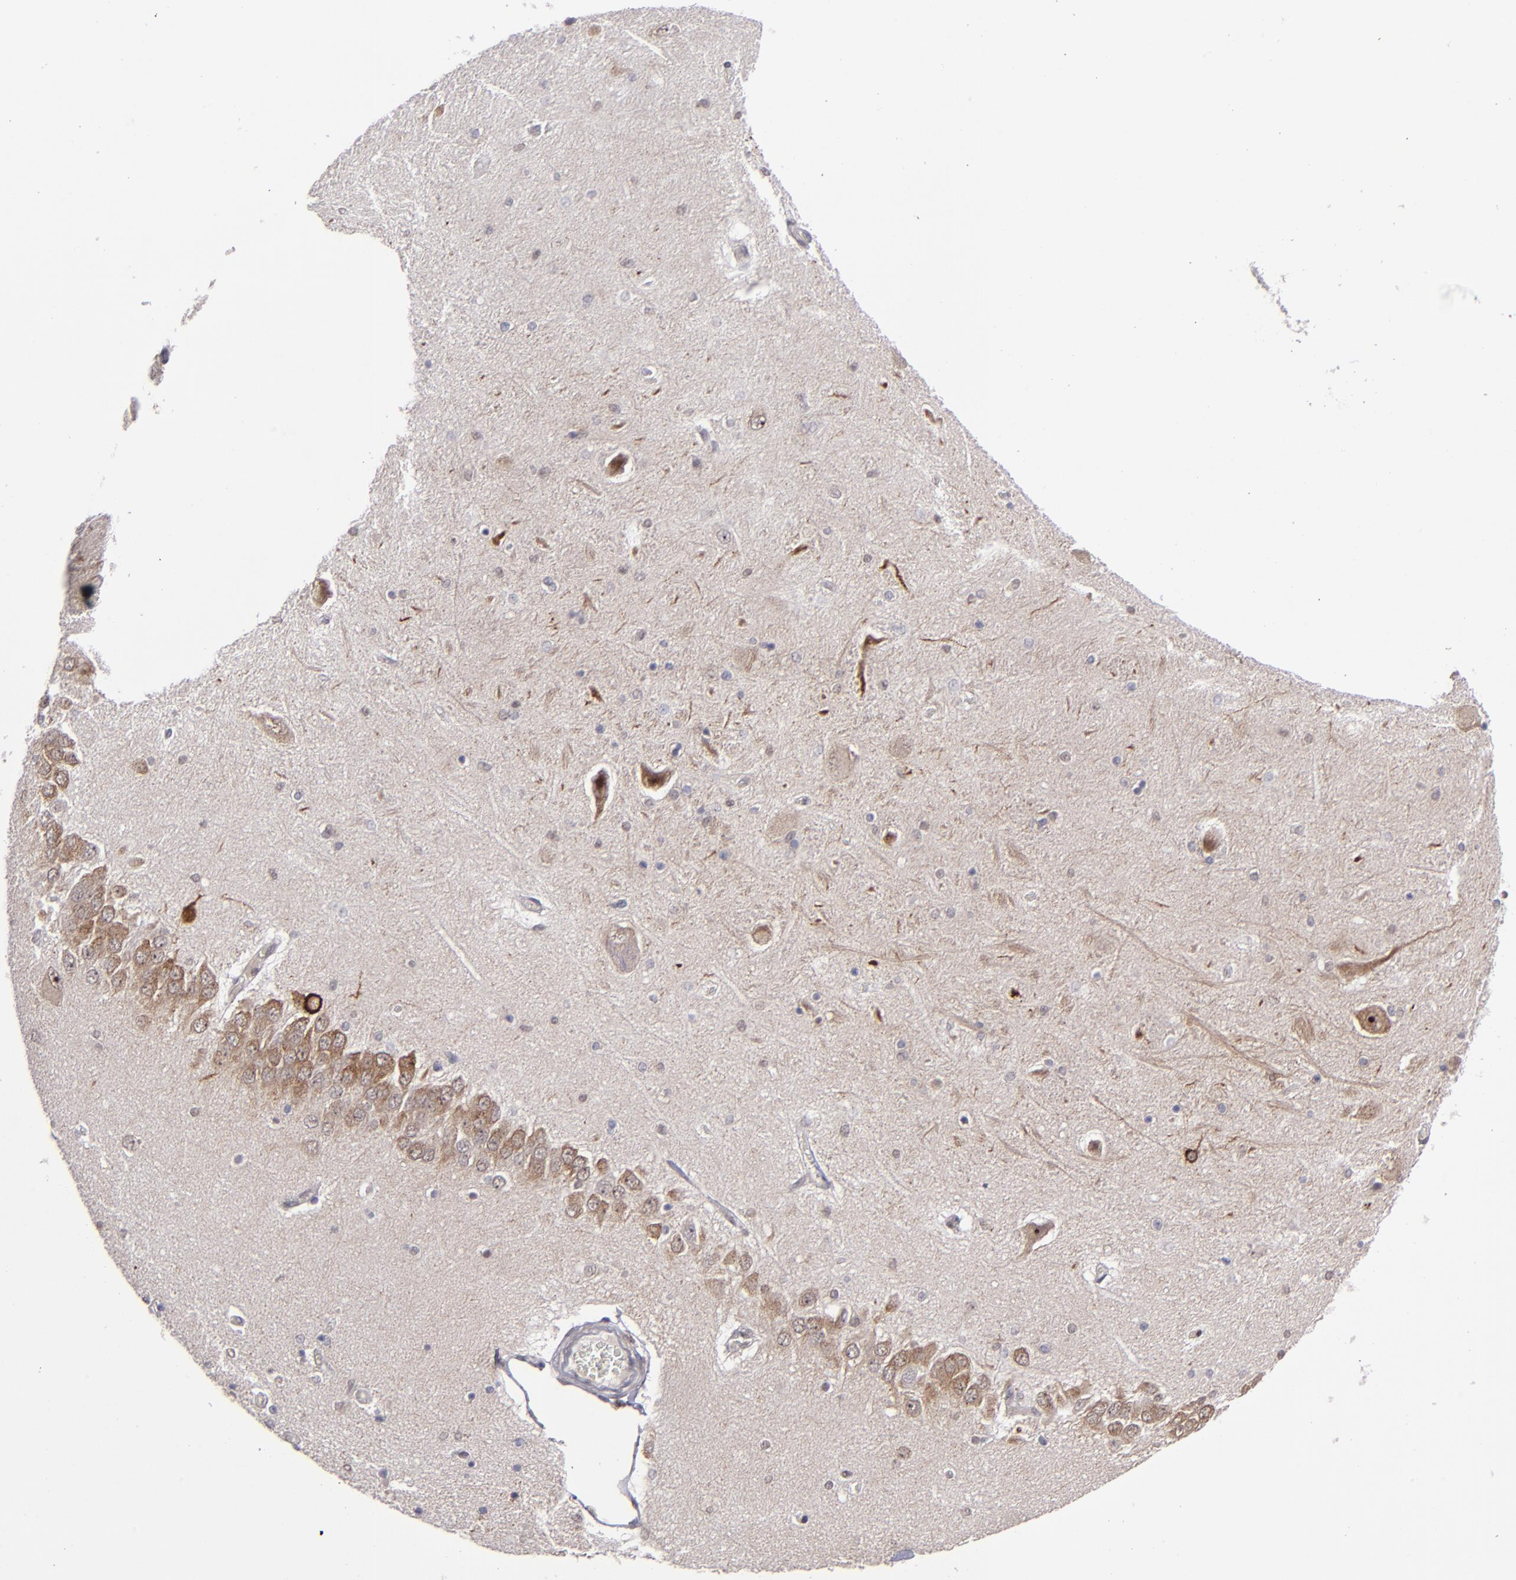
{"staining": {"intensity": "weak", "quantity": "<25%", "location": "nuclear"}, "tissue": "hippocampus", "cell_type": "Glial cells", "image_type": "normal", "snomed": [{"axis": "morphology", "description": "Normal tissue, NOS"}, {"axis": "topography", "description": "Hippocampus"}], "caption": "Glial cells show no significant protein positivity in normal hippocampus.", "gene": "RREB1", "patient": {"sex": "female", "age": 54}}